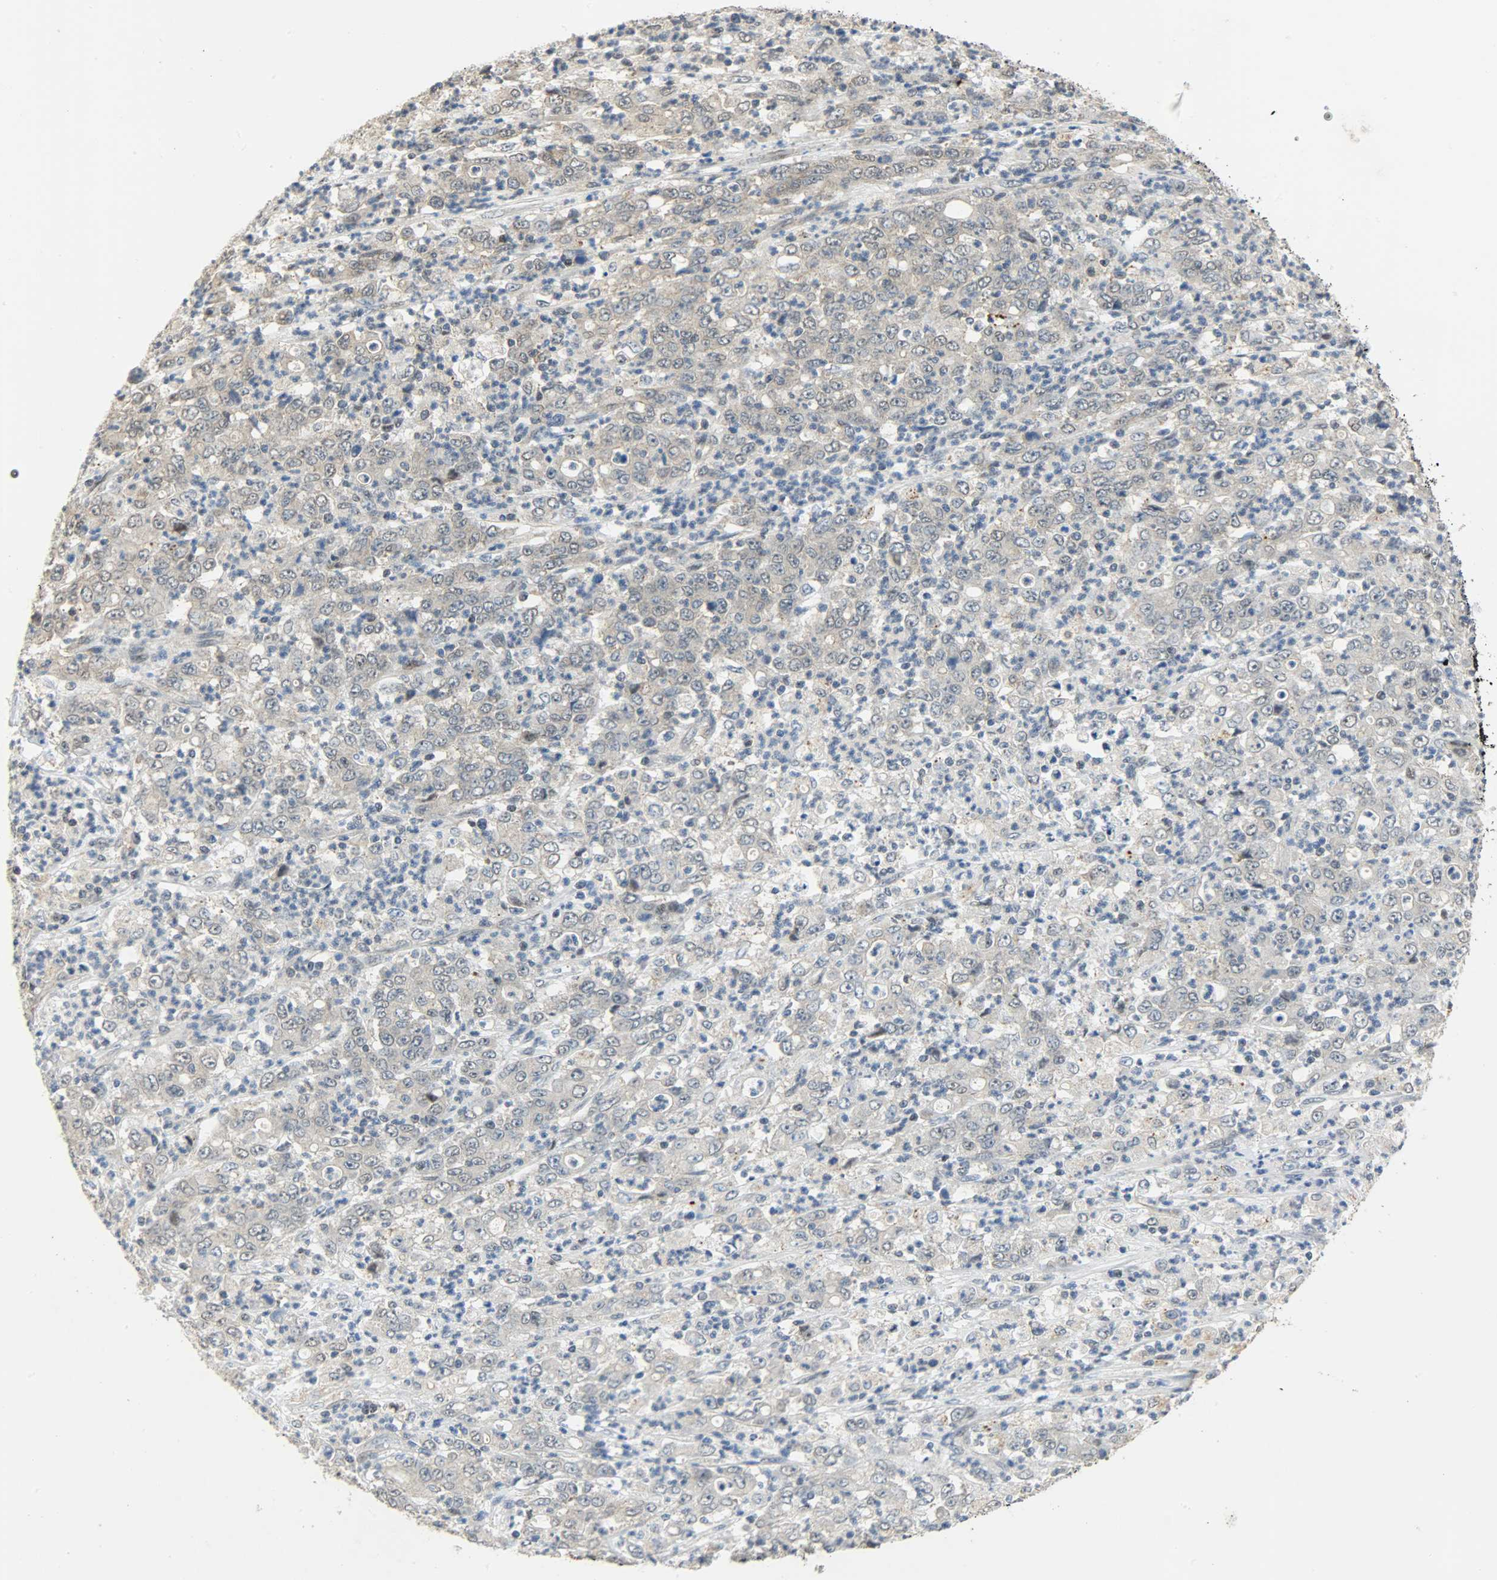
{"staining": {"intensity": "weak", "quantity": ">75%", "location": "cytoplasmic/membranous"}, "tissue": "stomach cancer", "cell_type": "Tumor cells", "image_type": "cancer", "snomed": [{"axis": "morphology", "description": "Adenocarcinoma, NOS"}, {"axis": "topography", "description": "Stomach, lower"}], "caption": "A micrograph showing weak cytoplasmic/membranous staining in about >75% of tumor cells in adenocarcinoma (stomach), as visualized by brown immunohistochemical staining.", "gene": "GIT2", "patient": {"sex": "female", "age": 71}}